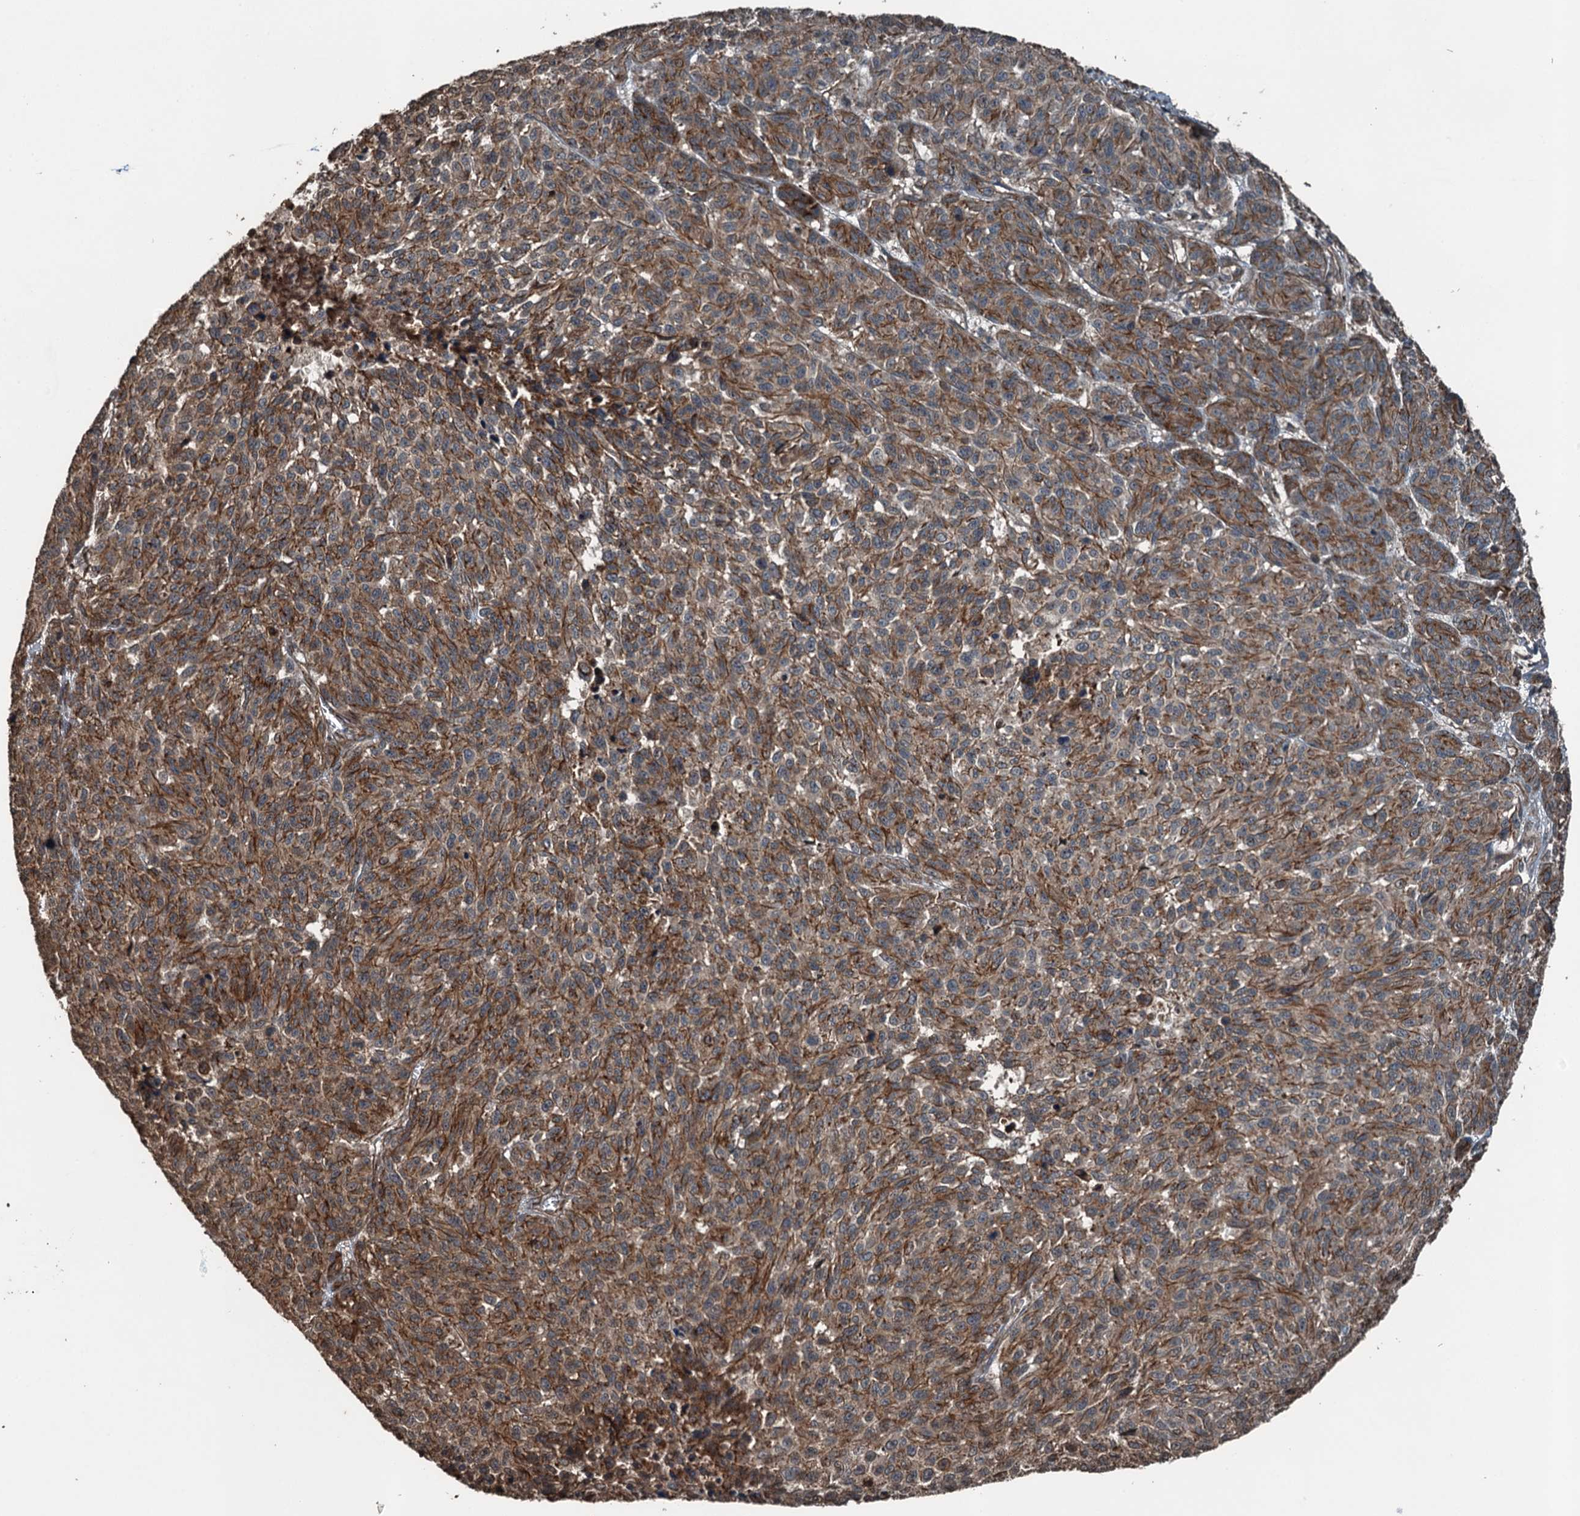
{"staining": {"intensity": "moderate", "quantity": "25%-75%", "location": "cytoplasmic/membranous"}, "tissue": "melanoma", "cell_type": "Tumor cells", "image_type": "cancer", "snomed": [{"axis": "morphology", "description": "Malignant melanoma, NOS"}, {"axis": "topography", "description": "Skin"}], "caption": "Brown immunohistochemical staining in human malignant melanoma exhibits moderate cytoplasmic/membranous staining in approximately 25%-75% of tumor cells. (DAB IHC, brown staining for protein, blue staining for nuclei).", "gene": "TCTN1", "patient": {"sex": "male", "age": 49}}